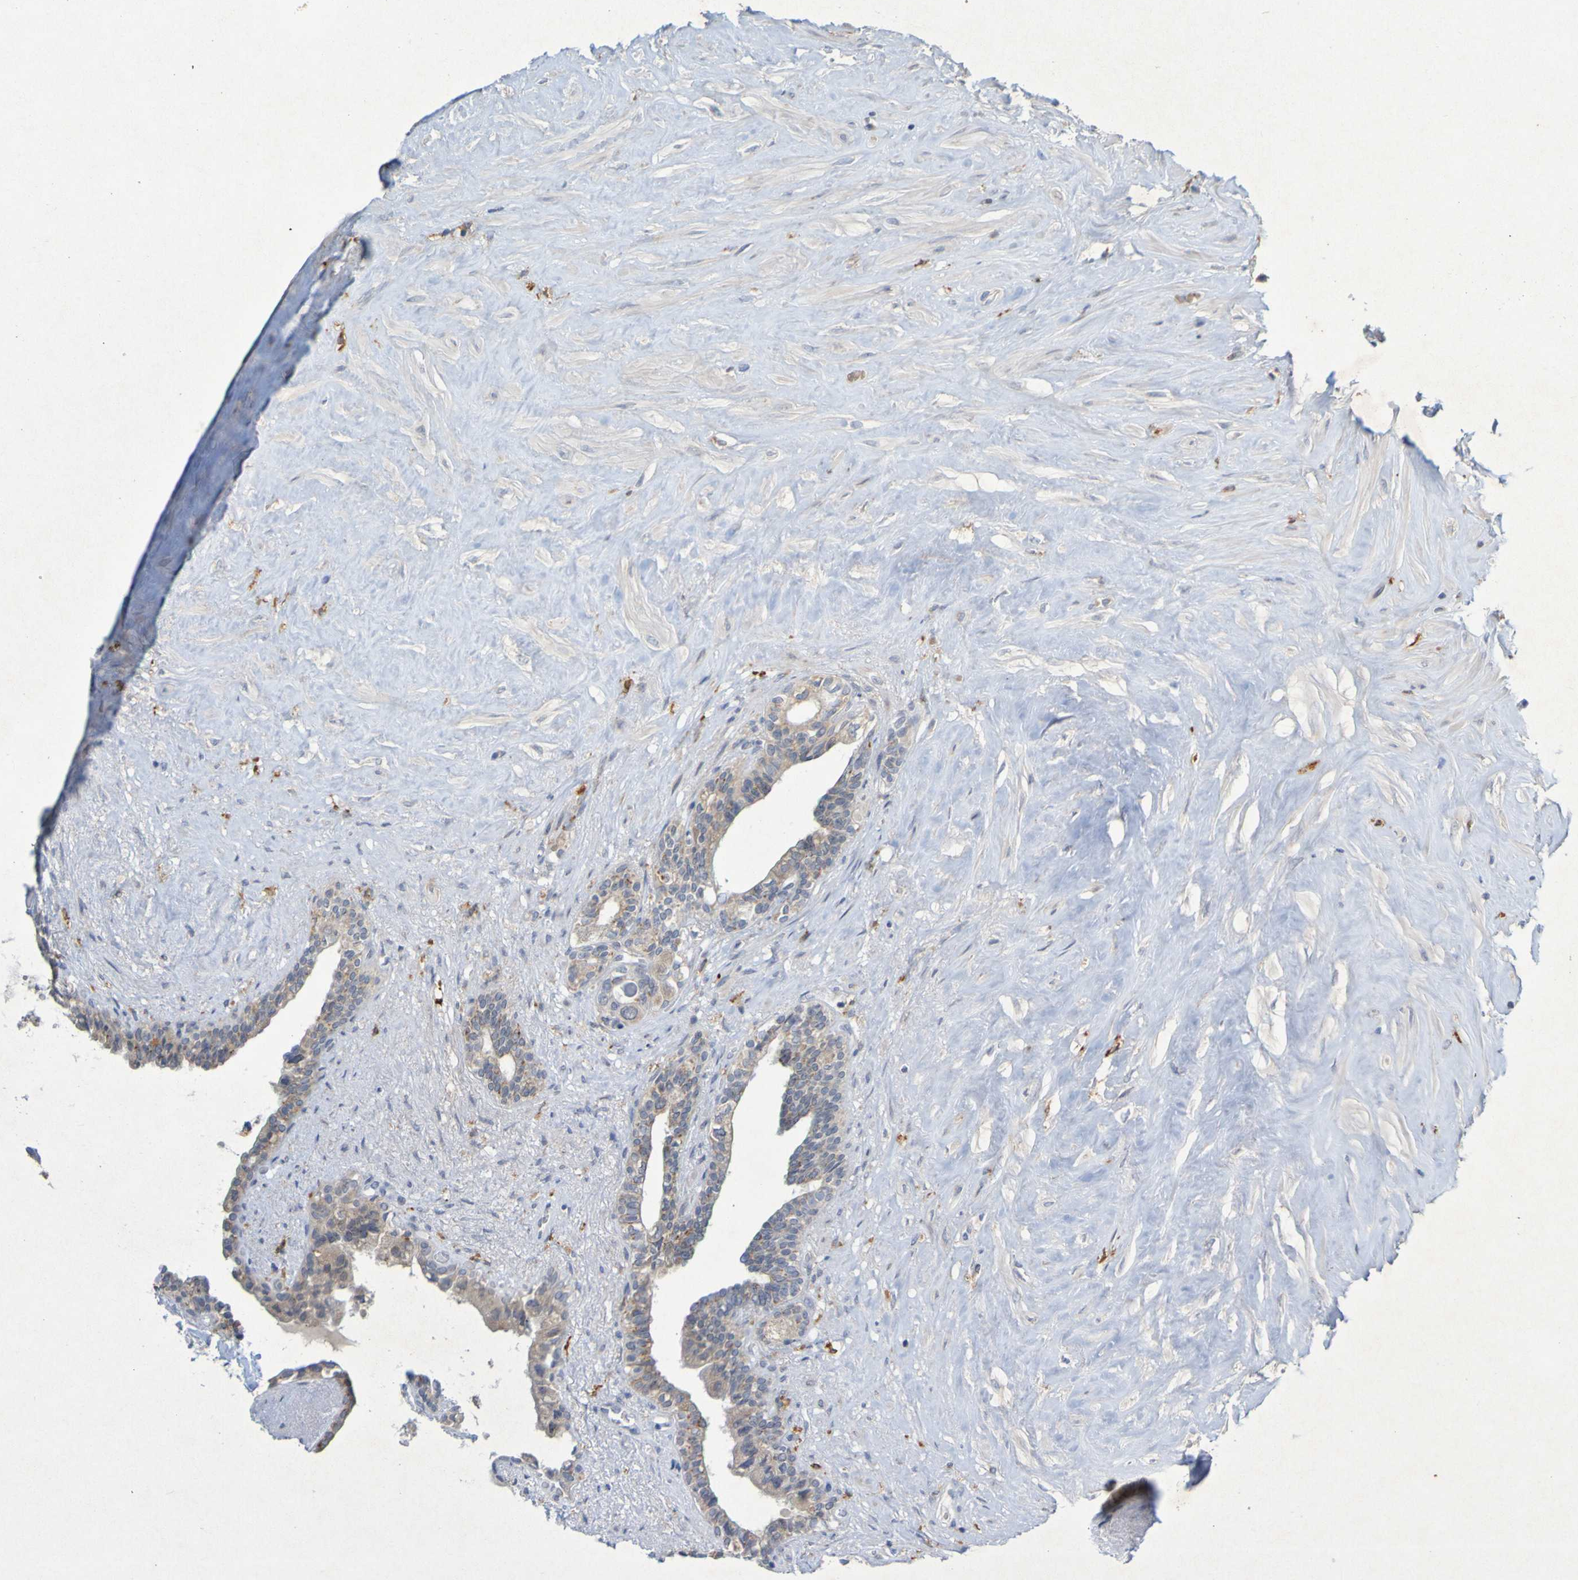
{"staining": {"intensity": "weak", "quantity": "25%-75%", "location": "cytoplasmic/membranous"}, "tissue": "seminal vesicle", "cell_type": "Glandular cells", "image_type": "normal", "snomed": [{"axis": "morphology", "description": "Normal tissue, NOS"}, {"axis": "topography", "description": "Seminal veicle"}], "caption": "Approximately 25%-75% of glandular cells in unremarkable human seminal vesicle reveal weak cytoplasmic/membranous protein staining as visualized by brown immunohistochemical staining.", "gene": "LILRB5", "patient": {"sex": "male", "age": 63}}